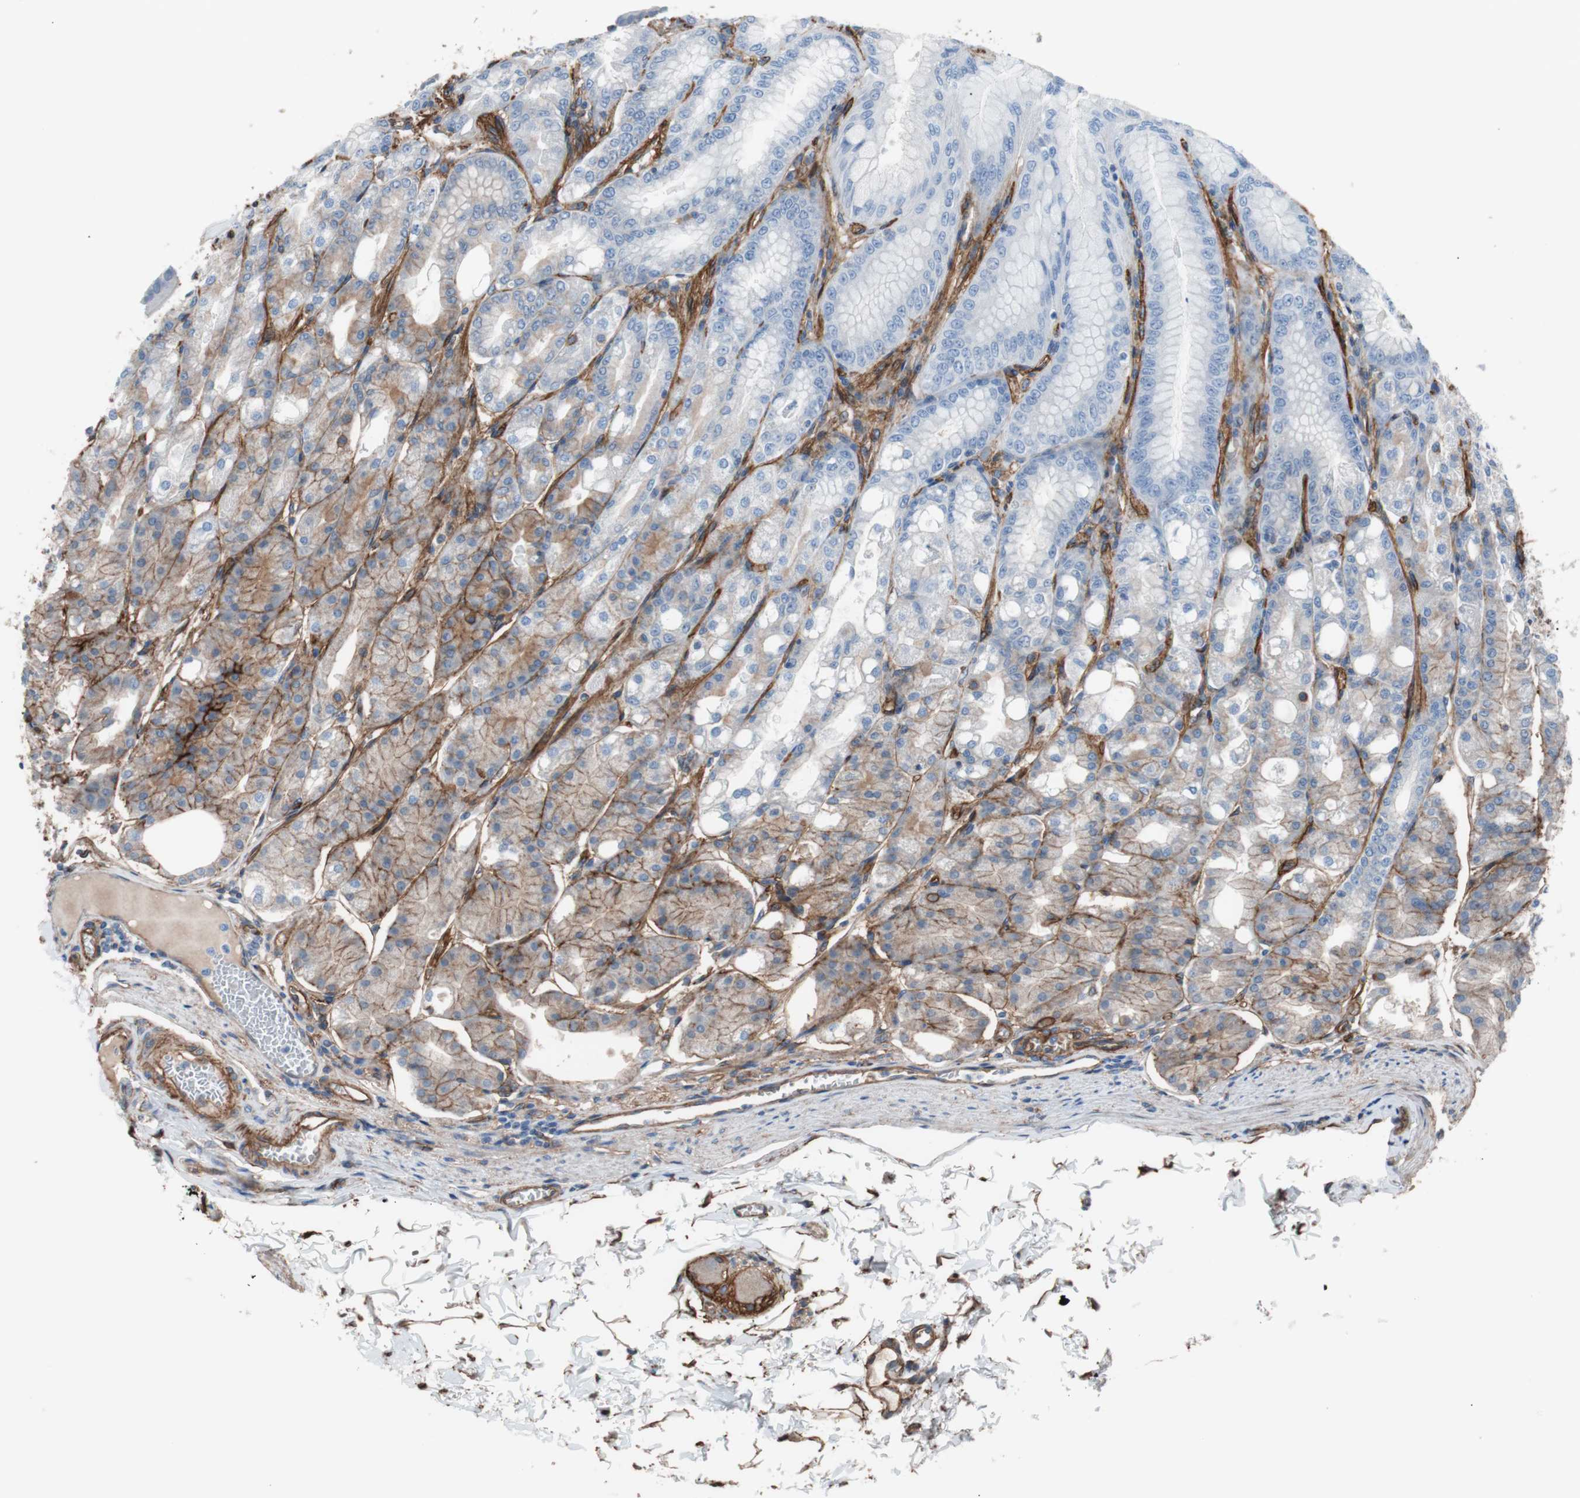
{"staining": {"intensity": "moderate", "quantity": "<25%", "location": "cytoplasmic/membranous"}, "tissue": "stomach", "cell_type": "Glandular cells", "image_type": "normal", "snomed": [{"axis": "morphology", "description": "Normal tissue, NOS"}, {"axis": "topography", "description": "Stomach, lower"}], "caption": "Brown immunohistochemical staining in unremarkable stomach demonstrates moderate cytoplasmic/membranous expression in about <25% of glandular cells. Using DAB (3,3'-diaminobenzidine) (brown) and hematoxylin (blue) stains, captured at high magnification using brightfield microscopy.", "gene": "CD81", "patient": {"sex": "male", "age": 71}}